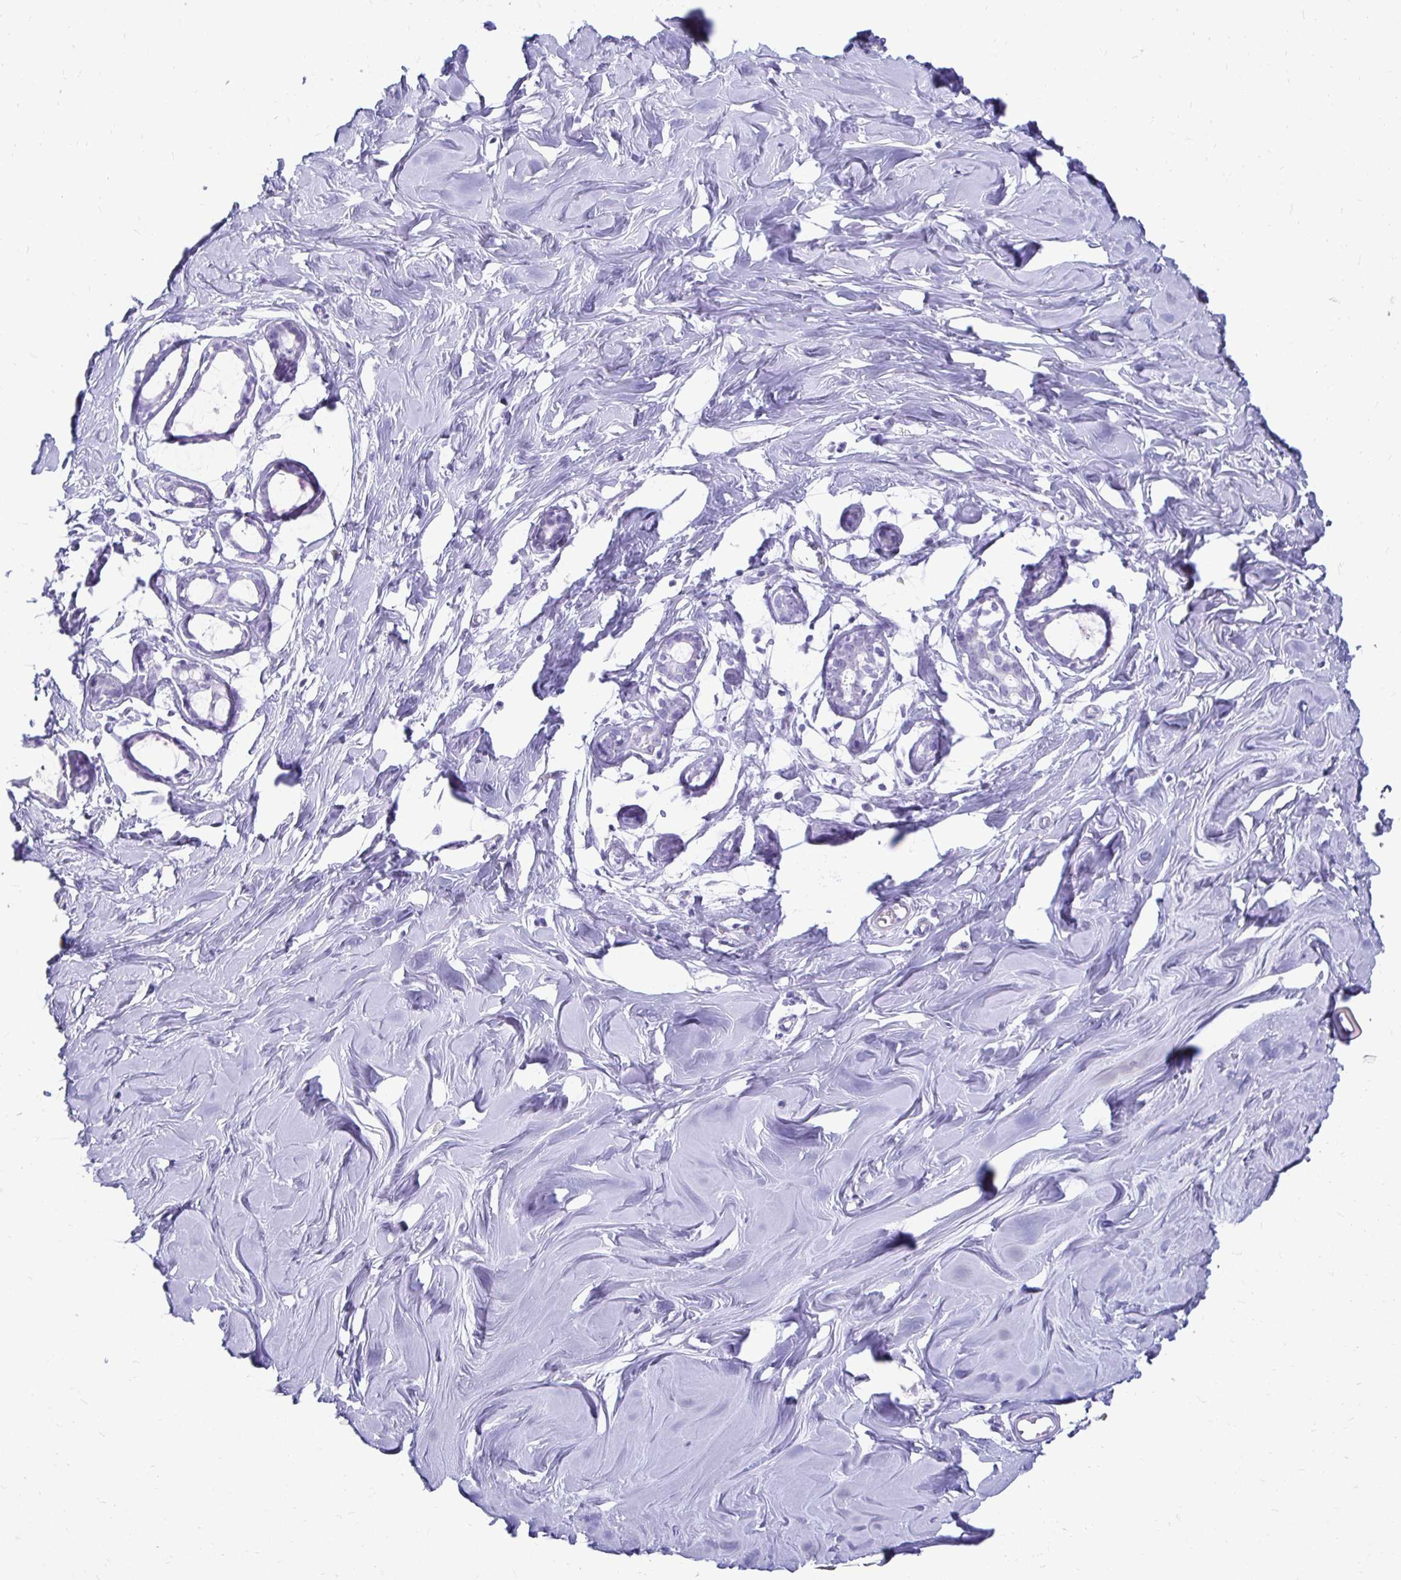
{"staining": {"intensity": "negative", "quantity": "none", "location": "none"}, "tissue": "breast", "cell_type": "Adipocytes", "image_type": "normal", "snomed": [{"axis": "morphology", "description": "Normal tissue, NOS"}, {"axis": "topography", "description": "Breast"}], "caption": "Unremarkable breast was stained to show a protein in brown. There is no significant expression in adipocytes. (DAB IHC, high magnification).", "gene": "CST6", "patient": {"sex": "female", "age": 27}}